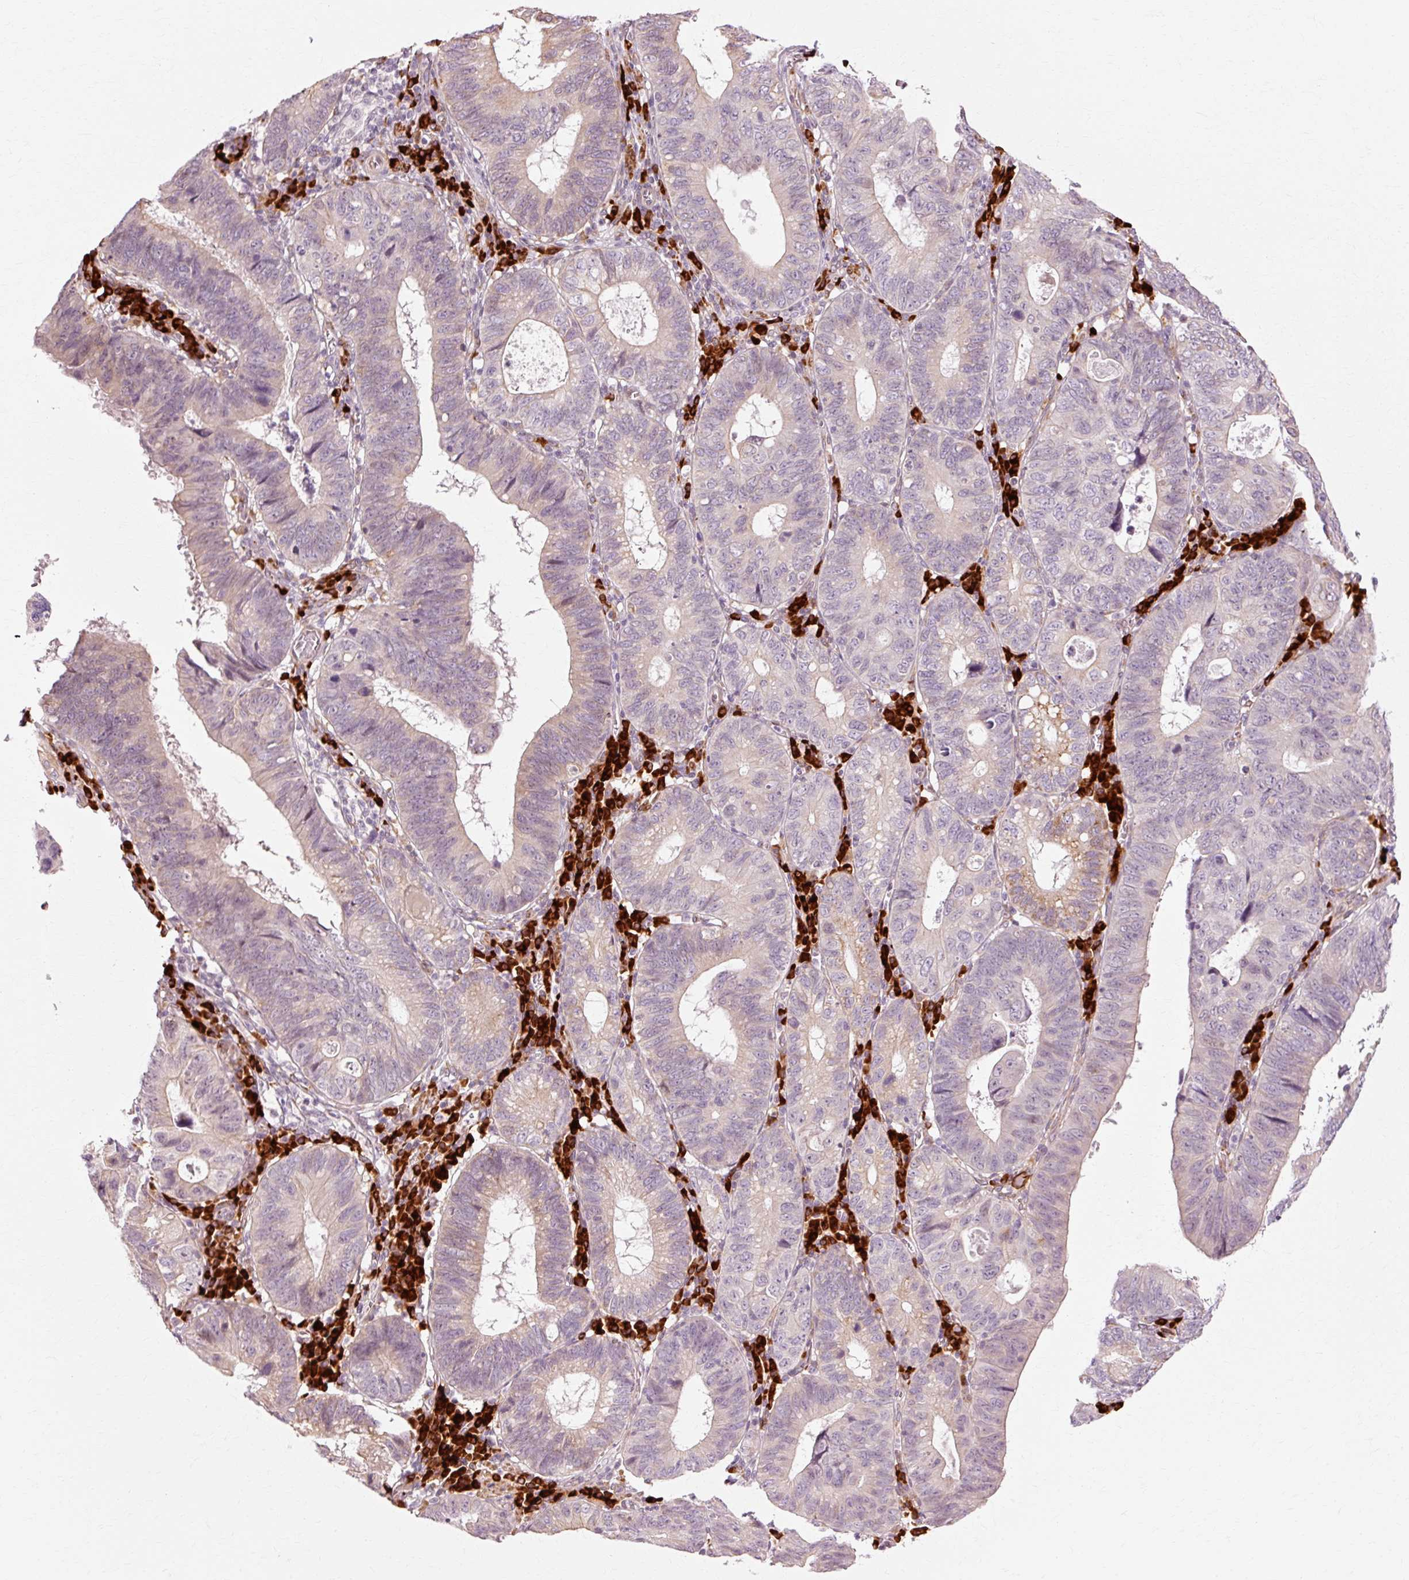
{"staining": {"intensity": "weak", "quantity": "<25%", "location": "cytoplasmic/membranous"}, "tissue": "stomach cancer", "cell_type": "Tumor cells", "image_type": "cancer", "snomed": [{"axis": "morphology", "description": "Adenocarcinoma, NOS"}, {"axis": "topography", "description": "Stomach"}], "caption": "Immunohistochemistry histopathology image of human stomach cancer (adenocarcinoma) stained for a protein (brown), which displays no staining in tumor cells.", "gene": "RGPD5", "patient": {"sex": "male", "age": 59}}